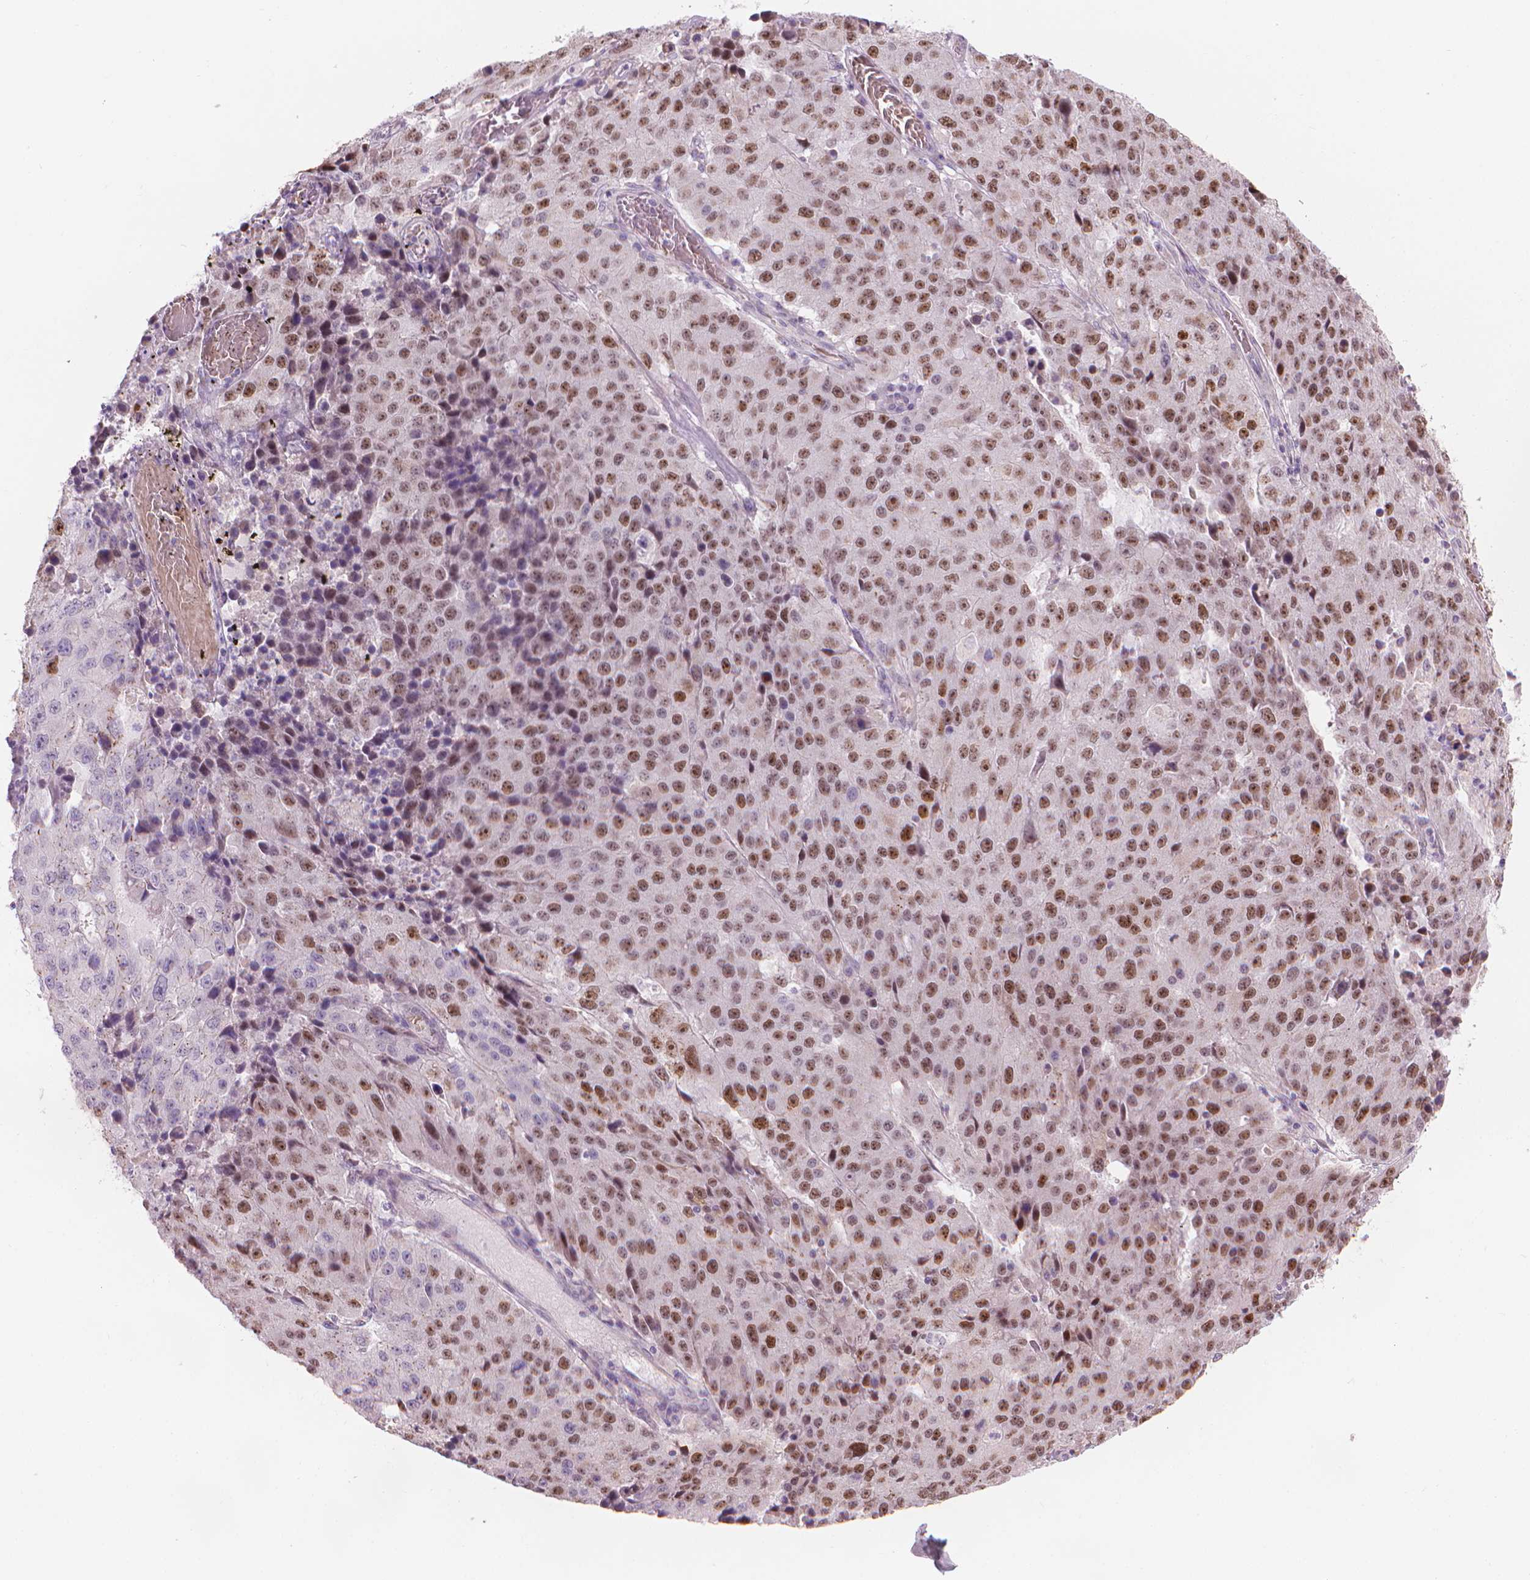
{"staining": {"intensity": "moderate", "quantity": "25%-75%", "location": "nuclear"}, "tissue": "stomach cancer", "cell_type": "Tumor cells", "image_type": "cancer", "snomed": [{"axis": "morphology", "description": "Adenocarcinoma, NOS"}, {"axis": "topography", "description": "Stomach"}], "caption": "IHC (DAB (3,3'-diaminobenzidine)) staining of human stomach adenocarcinoma exhibits moderate nuclear protein expression in approximately 25%-75% of tumor cells.", "gene": "IFFO1", "patient": {"sex": "male", "age": 71}}